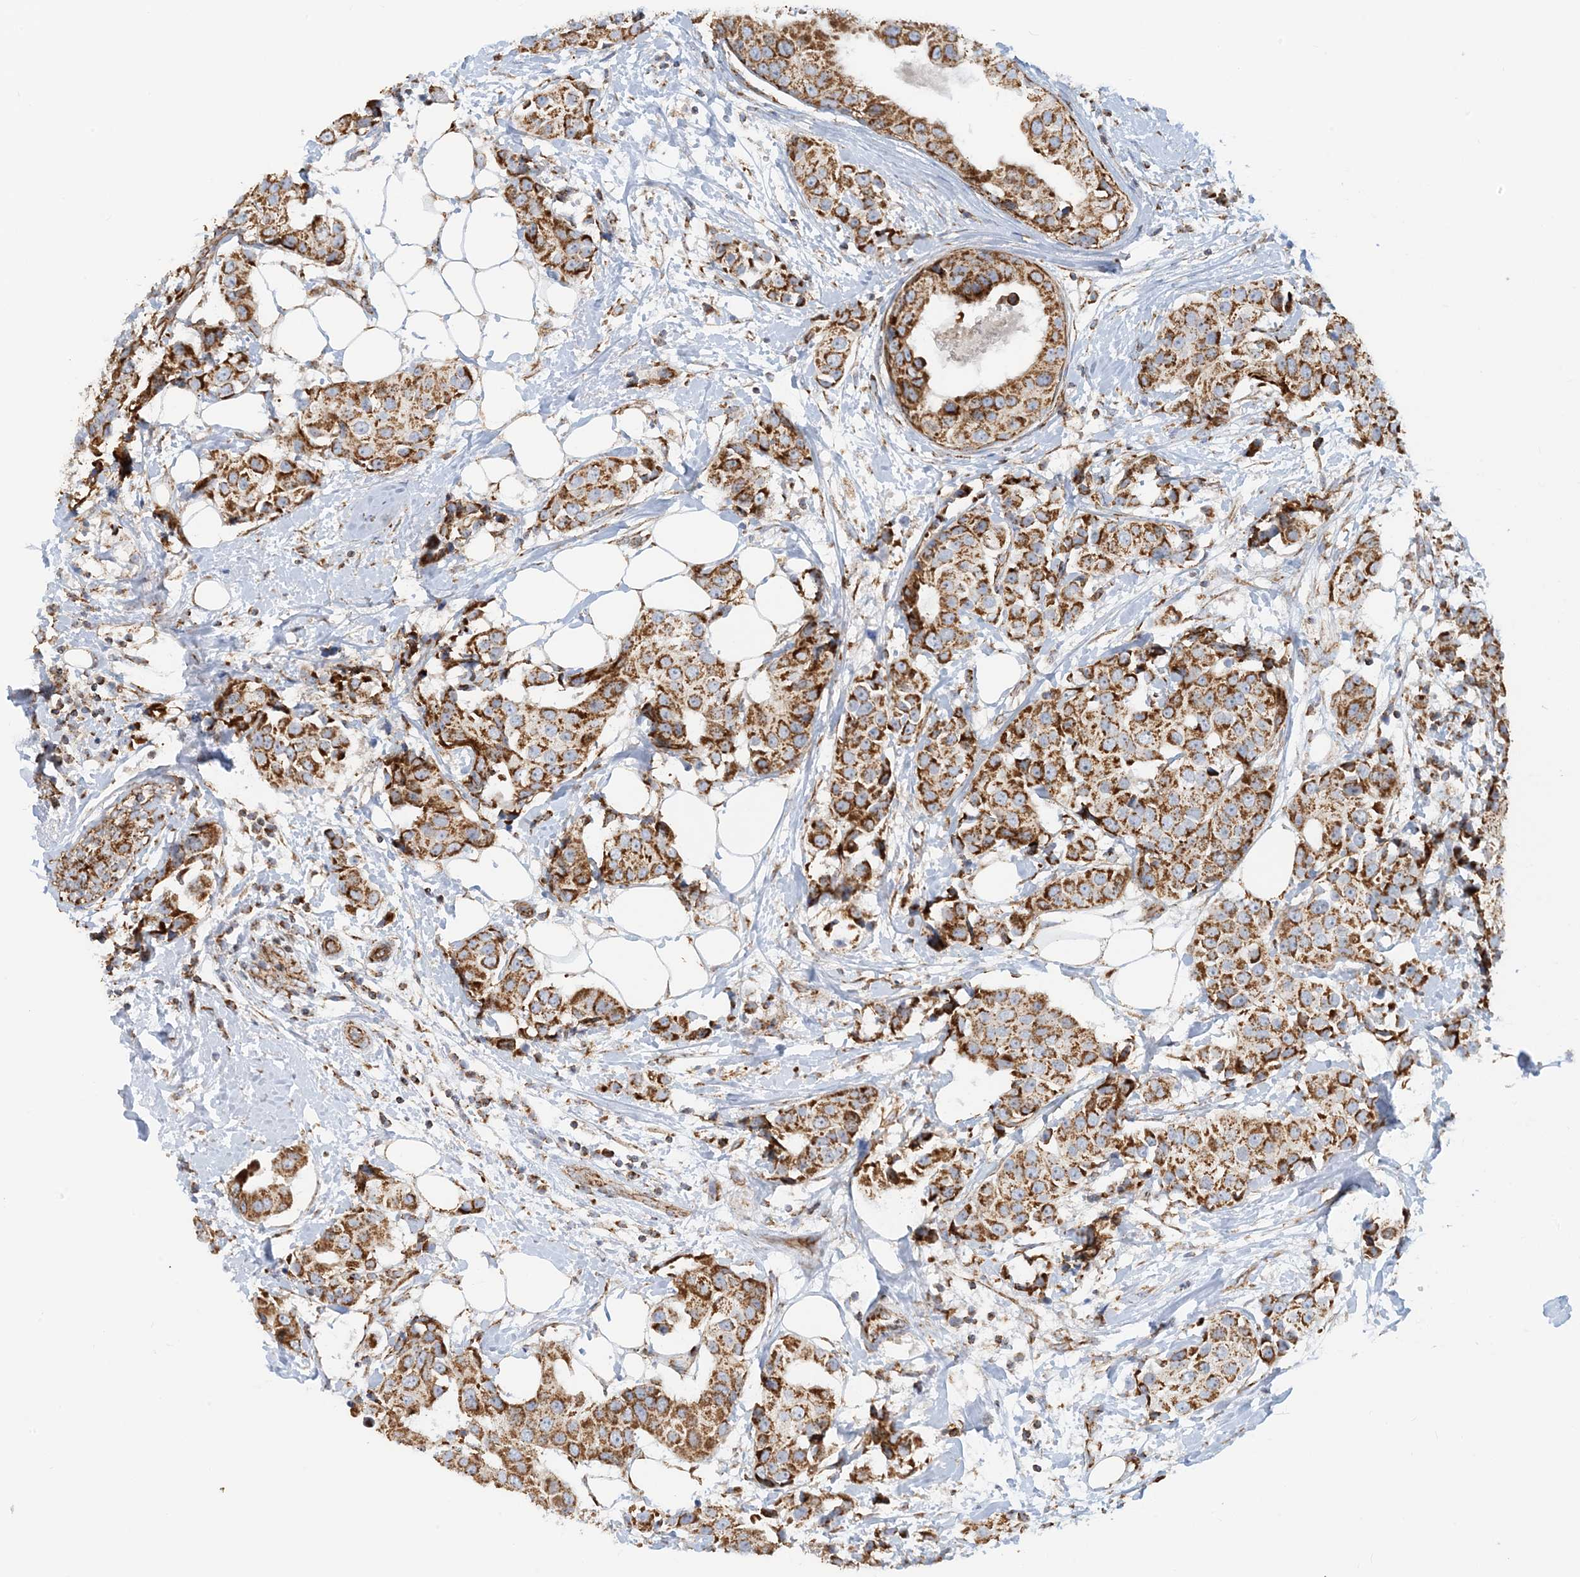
{"staining": {"intensity": "strong", "quantity": ">75%", "location": "cytoplasmic/membranous"}, "tissue": "breast cancer", "cell_type": "Tumor cells", "image_type": "cancer", "snomed": [{"axis": "morphology", "description": "Normal tissue, NOS"}, {"axis": "morphology", "description": "Duct carcinoma"}, {"axis": "topography", "description": "Breast"}], "caption": "Protein staining of breast invasive ductal carcinoma tissue reveals strong cytoplasmic/membranous expression in approximately >75% of tumor cells.", "gene": "COA3", "patient": {"sex": "female", "age": 39}}